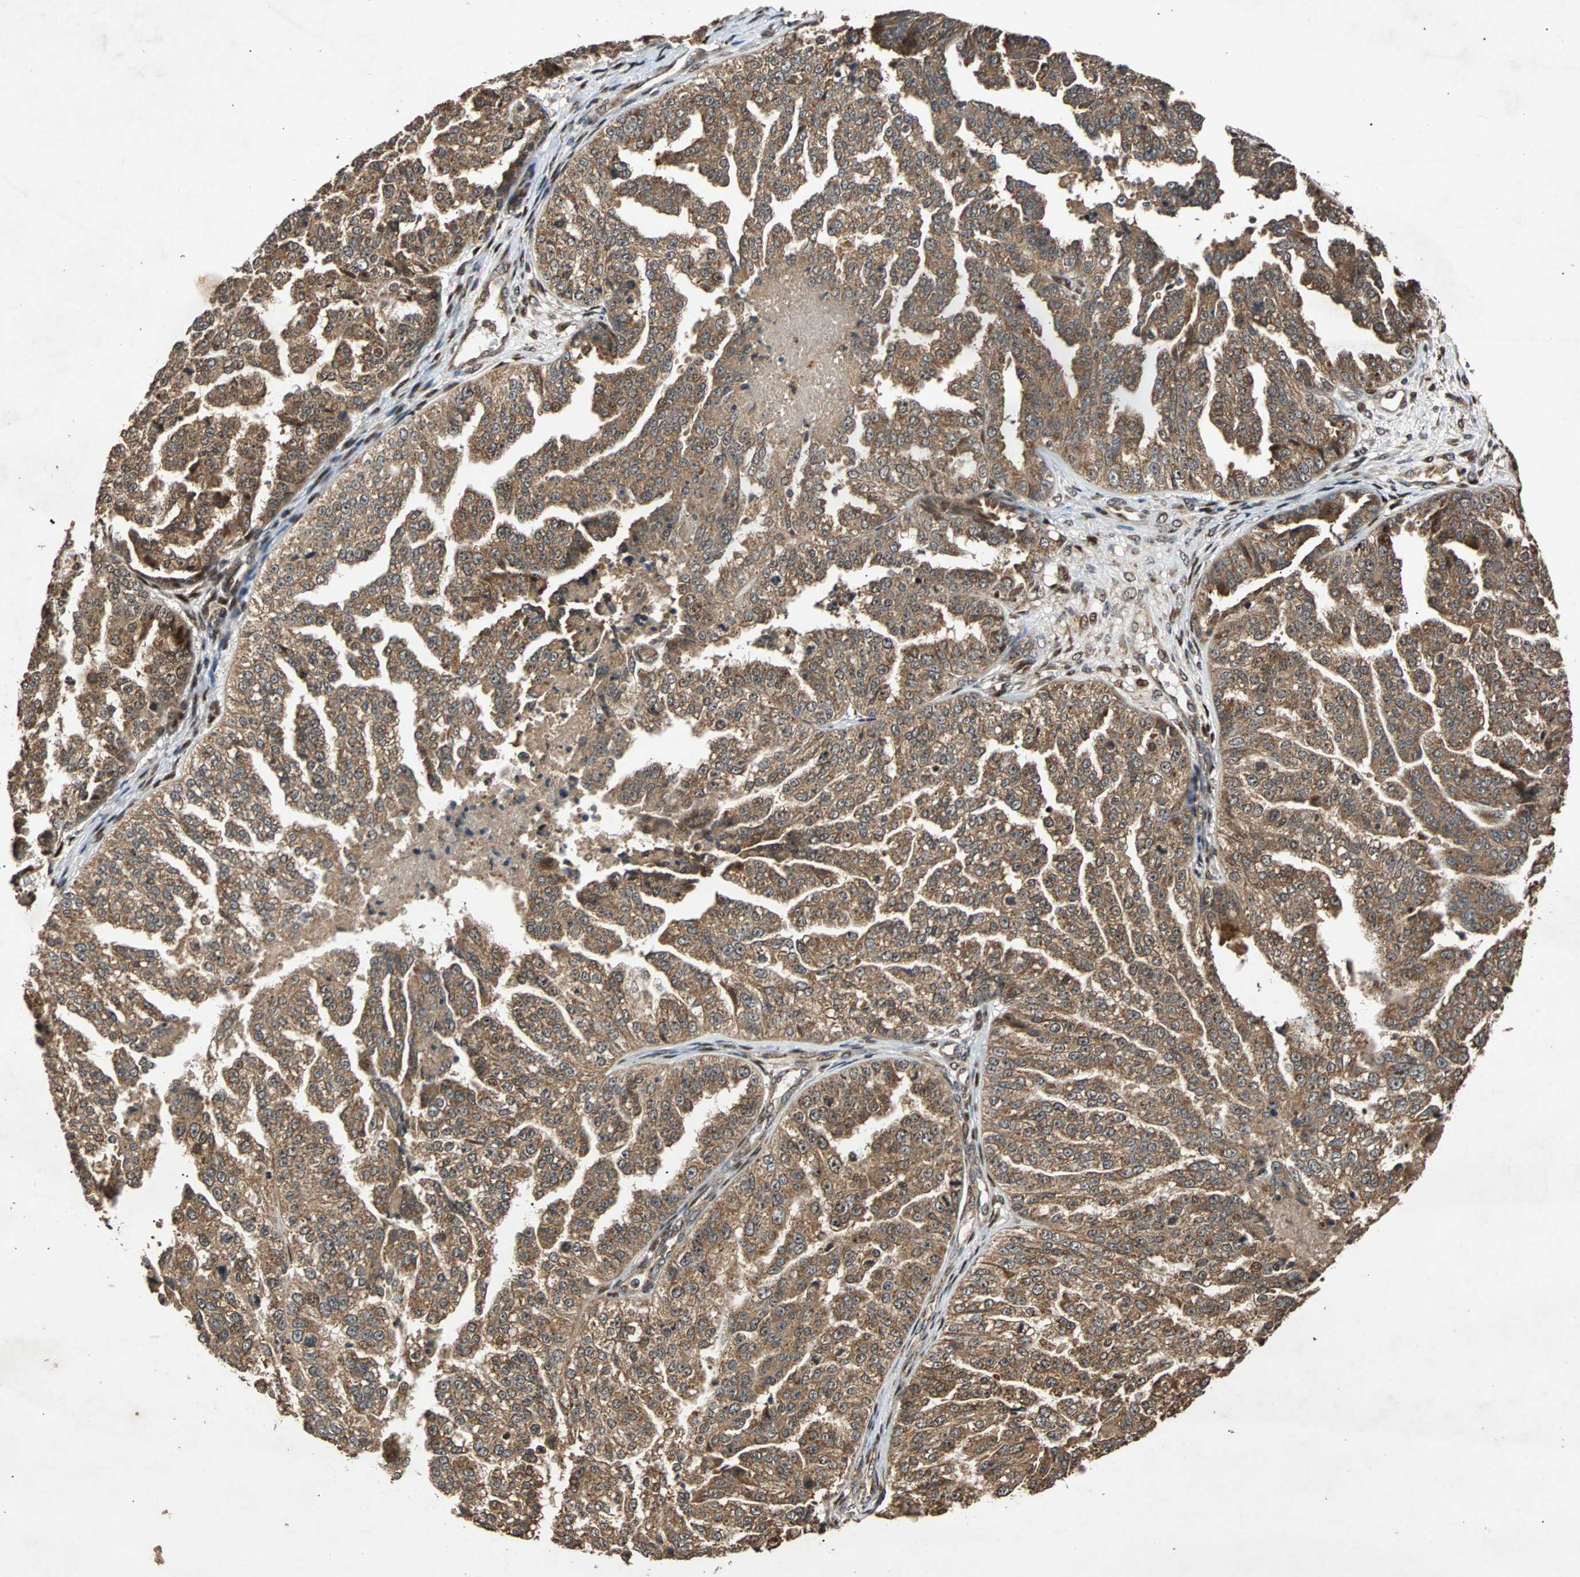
{"staining": {"intensity": "strong", "quantity": ">75%", "location": "cytoplasmic/membranous"}, "tissue": "ovarian cancer", "cell_type": "Tumor cells", "image_type": "cancer", "snomed": [{"axis": "morphology", "description": "Cystadenocarcinoma, serous, NOS"}, {"axis": "topography", "description": "Ovary"}], "caption": "An image of serous cystadenocarcinoma (ovarian) stained for a protein displays strong cytoplasmic/membranous brown staining in tumor cells. The staining is performed using DAB brown chromogen to label protein expression. The nuclei are counter-stained blue using hematoxylin.", "gene": "USP31", "patient": {"sex": "female", "age": 58}}